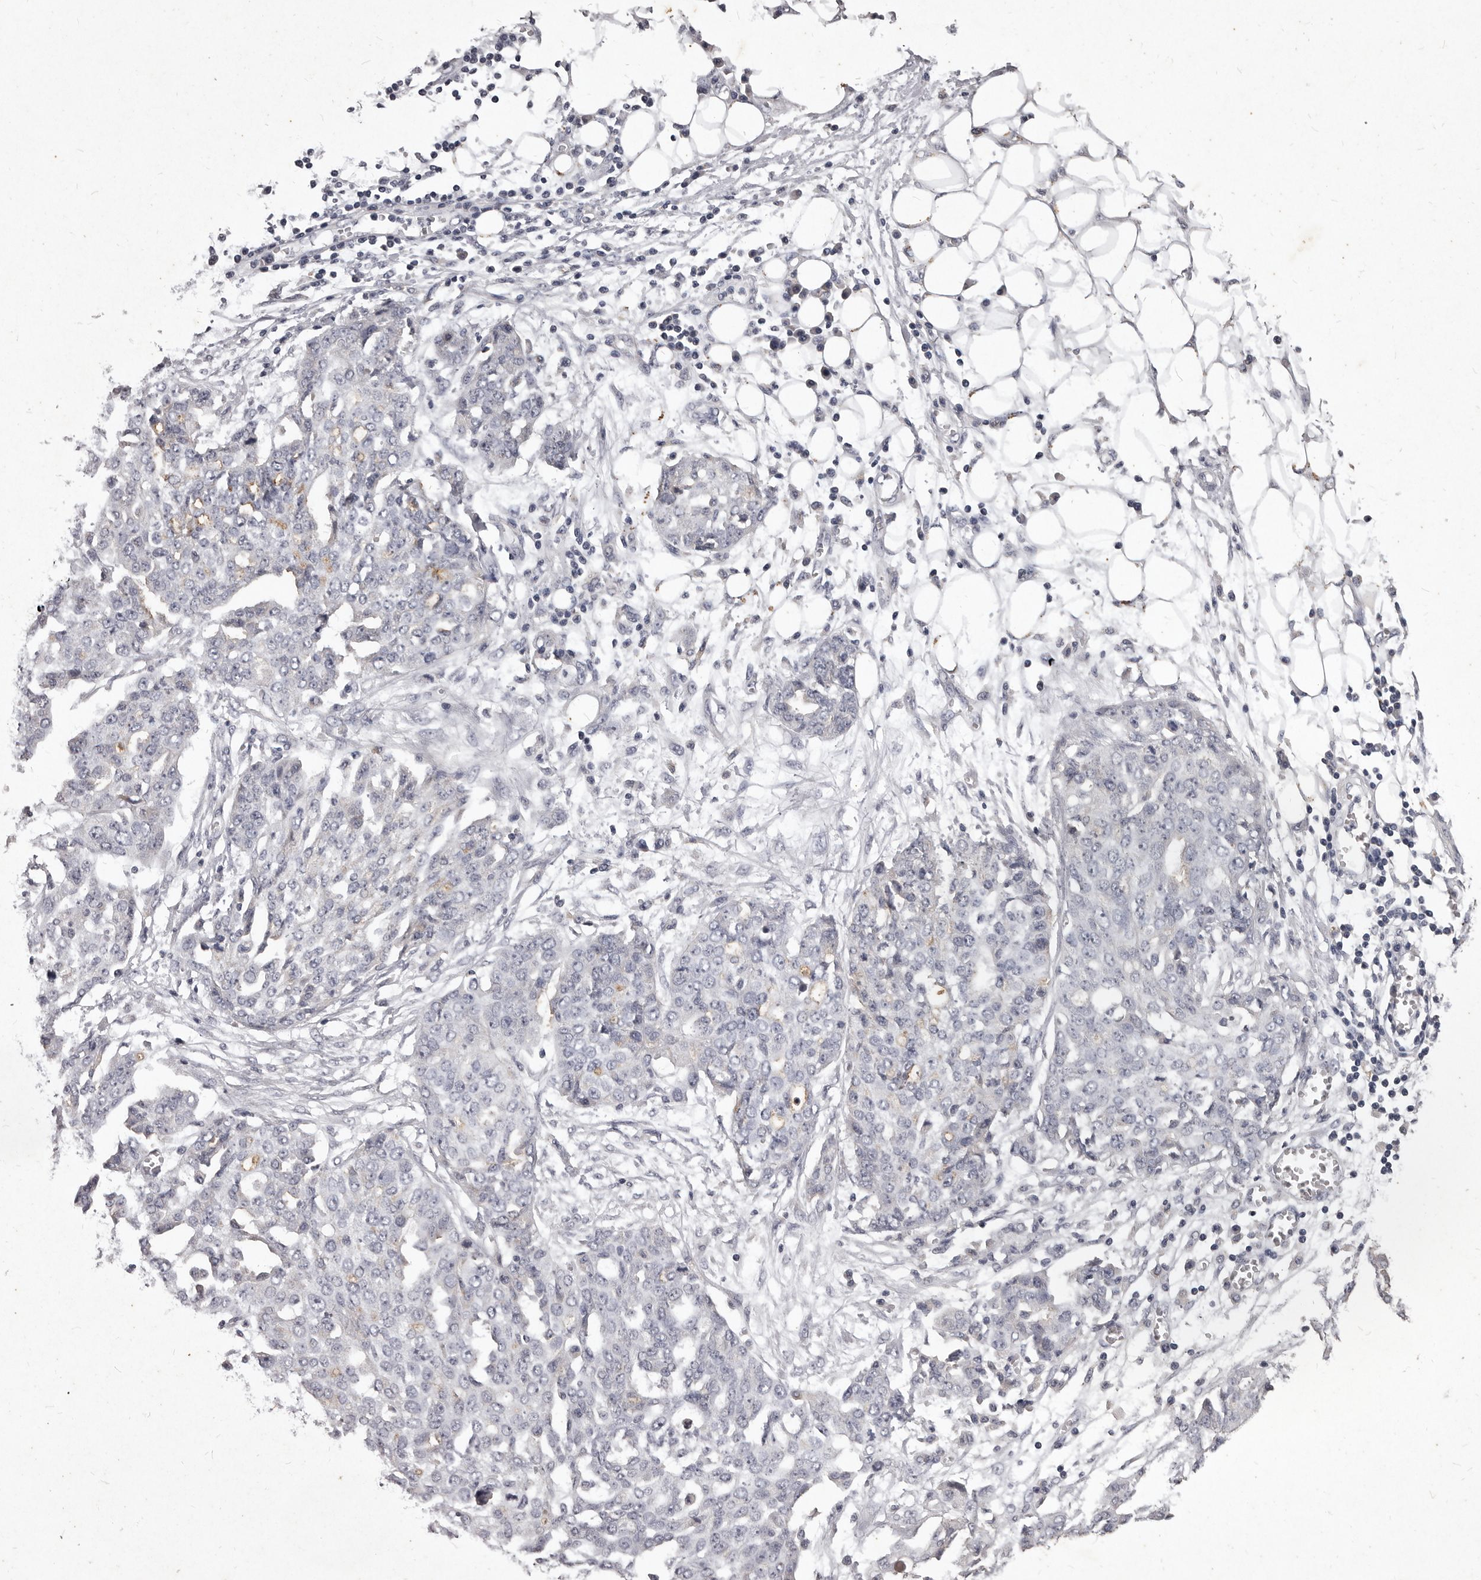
{"staining": {"intensity": "negative", "quantity": "none", "location": "none"}, "tissue": "ovarian cancer", "cell_type": "Tumor cells", "image_type": "cancer", "snomed": [{"axis": "morphology", "description": "Cystadenocarcinoma, serous, NOS"}, {"axis": "topography", "description": "Soft tissue"}, {"axis": "topography", "description": "Ovary"}], "caption": "Tumor cells are negative for protein expression in human serous cystadenocarcinoma (ovarian).", "gene": "GPRC5C", "patient": {"sex": "female", "age": 57}}